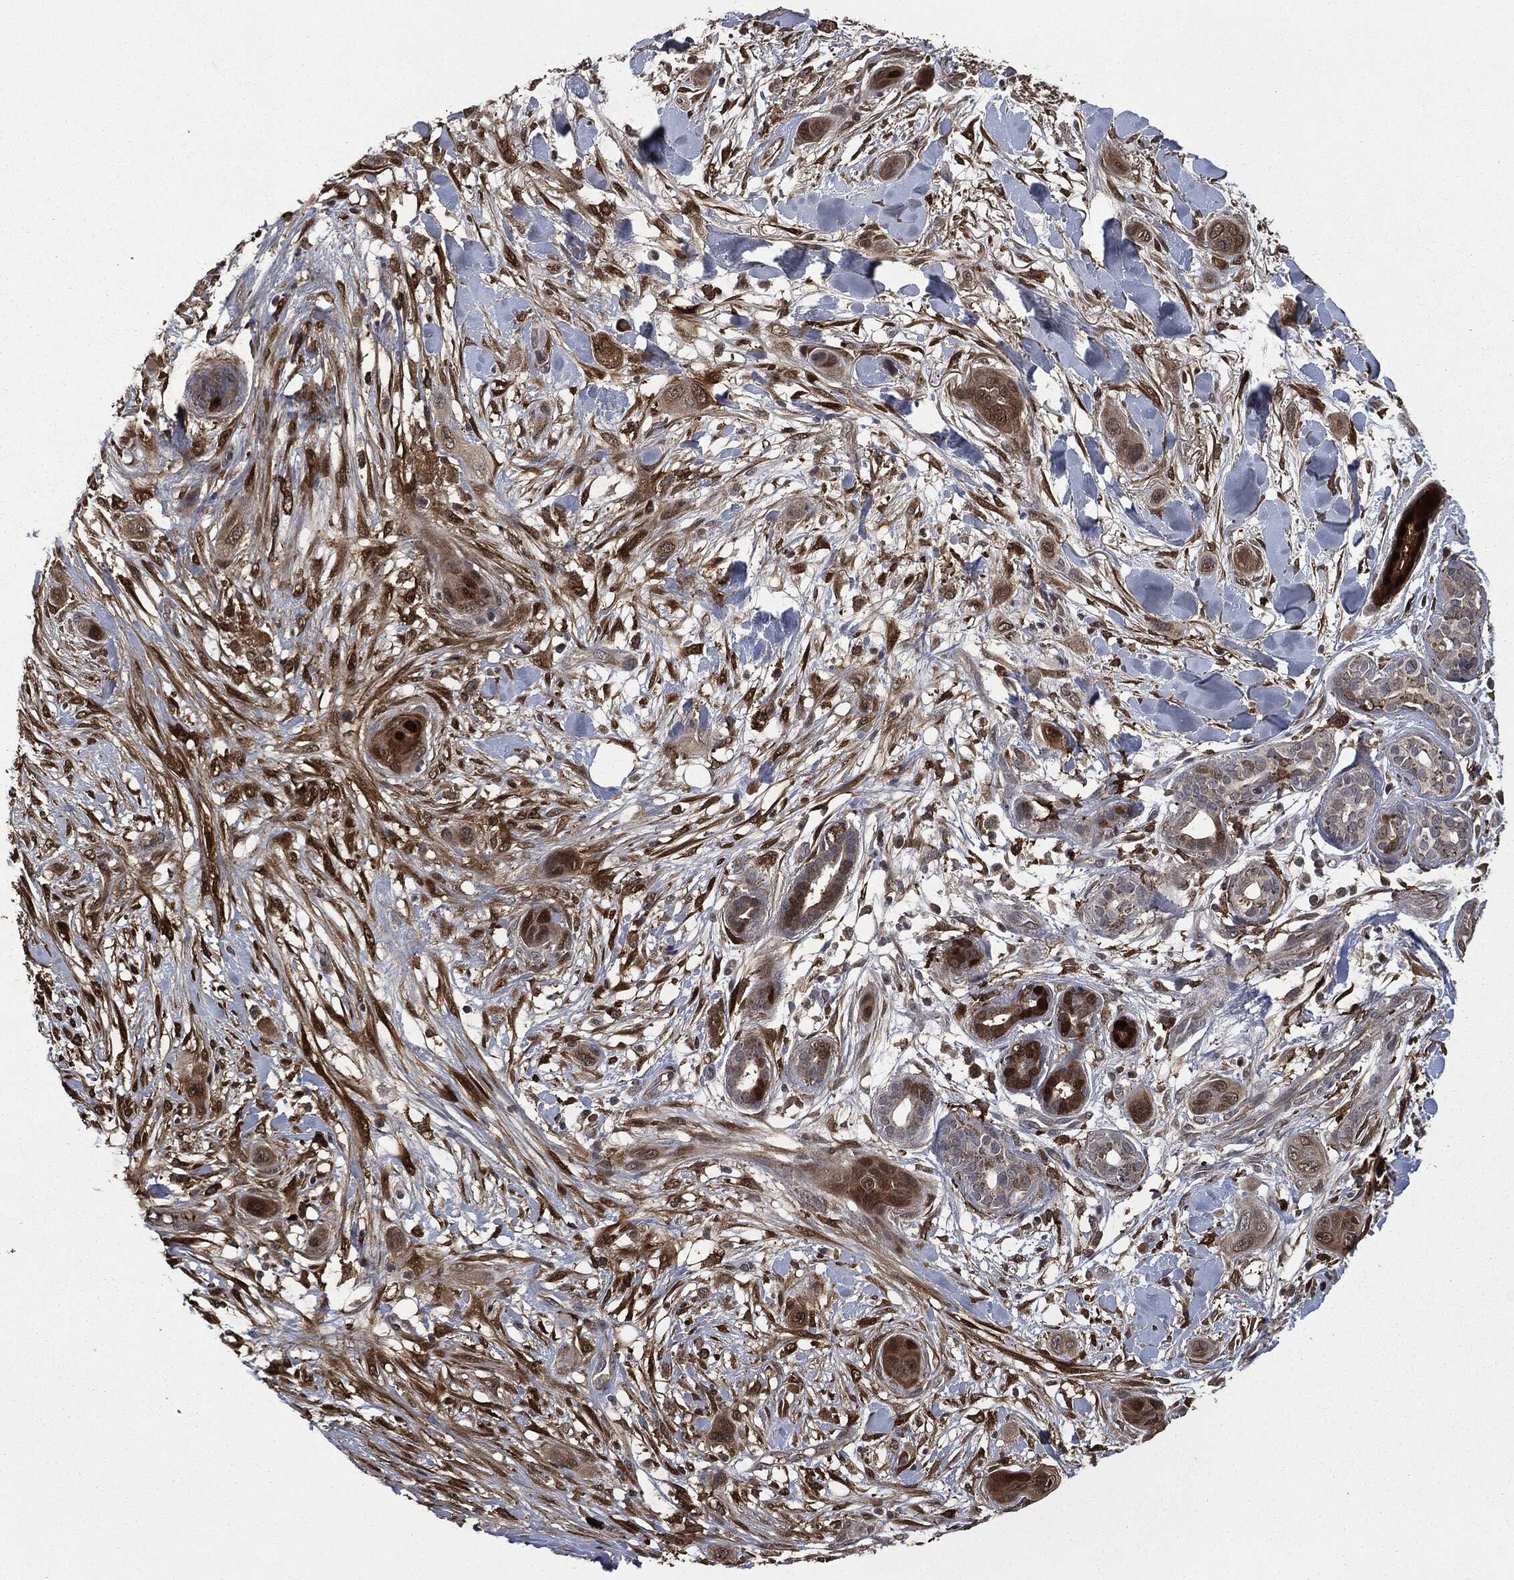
{"staining": {"intensity": "strong", "quantity": "<25%", "location": "cytoplasmic/membranous"}, "tissue": "skin cancer", "cell_type": "Tumor cells", "image_type": "cancer", "snomed": [{"axis": "morphology", "description": "Squamous cell carcinoma, NOS"}, {"axis": "topography", "description": "Skin"}], "caption": "About <25% of tumor cells in skin squamous cell carcinoma reveal strong cytoplasmic/membranous protein positivity as visualized by brown immunohistochemical staining.", "gene": "CRABP2", "patient": {"sex": "male", "age": 78}}